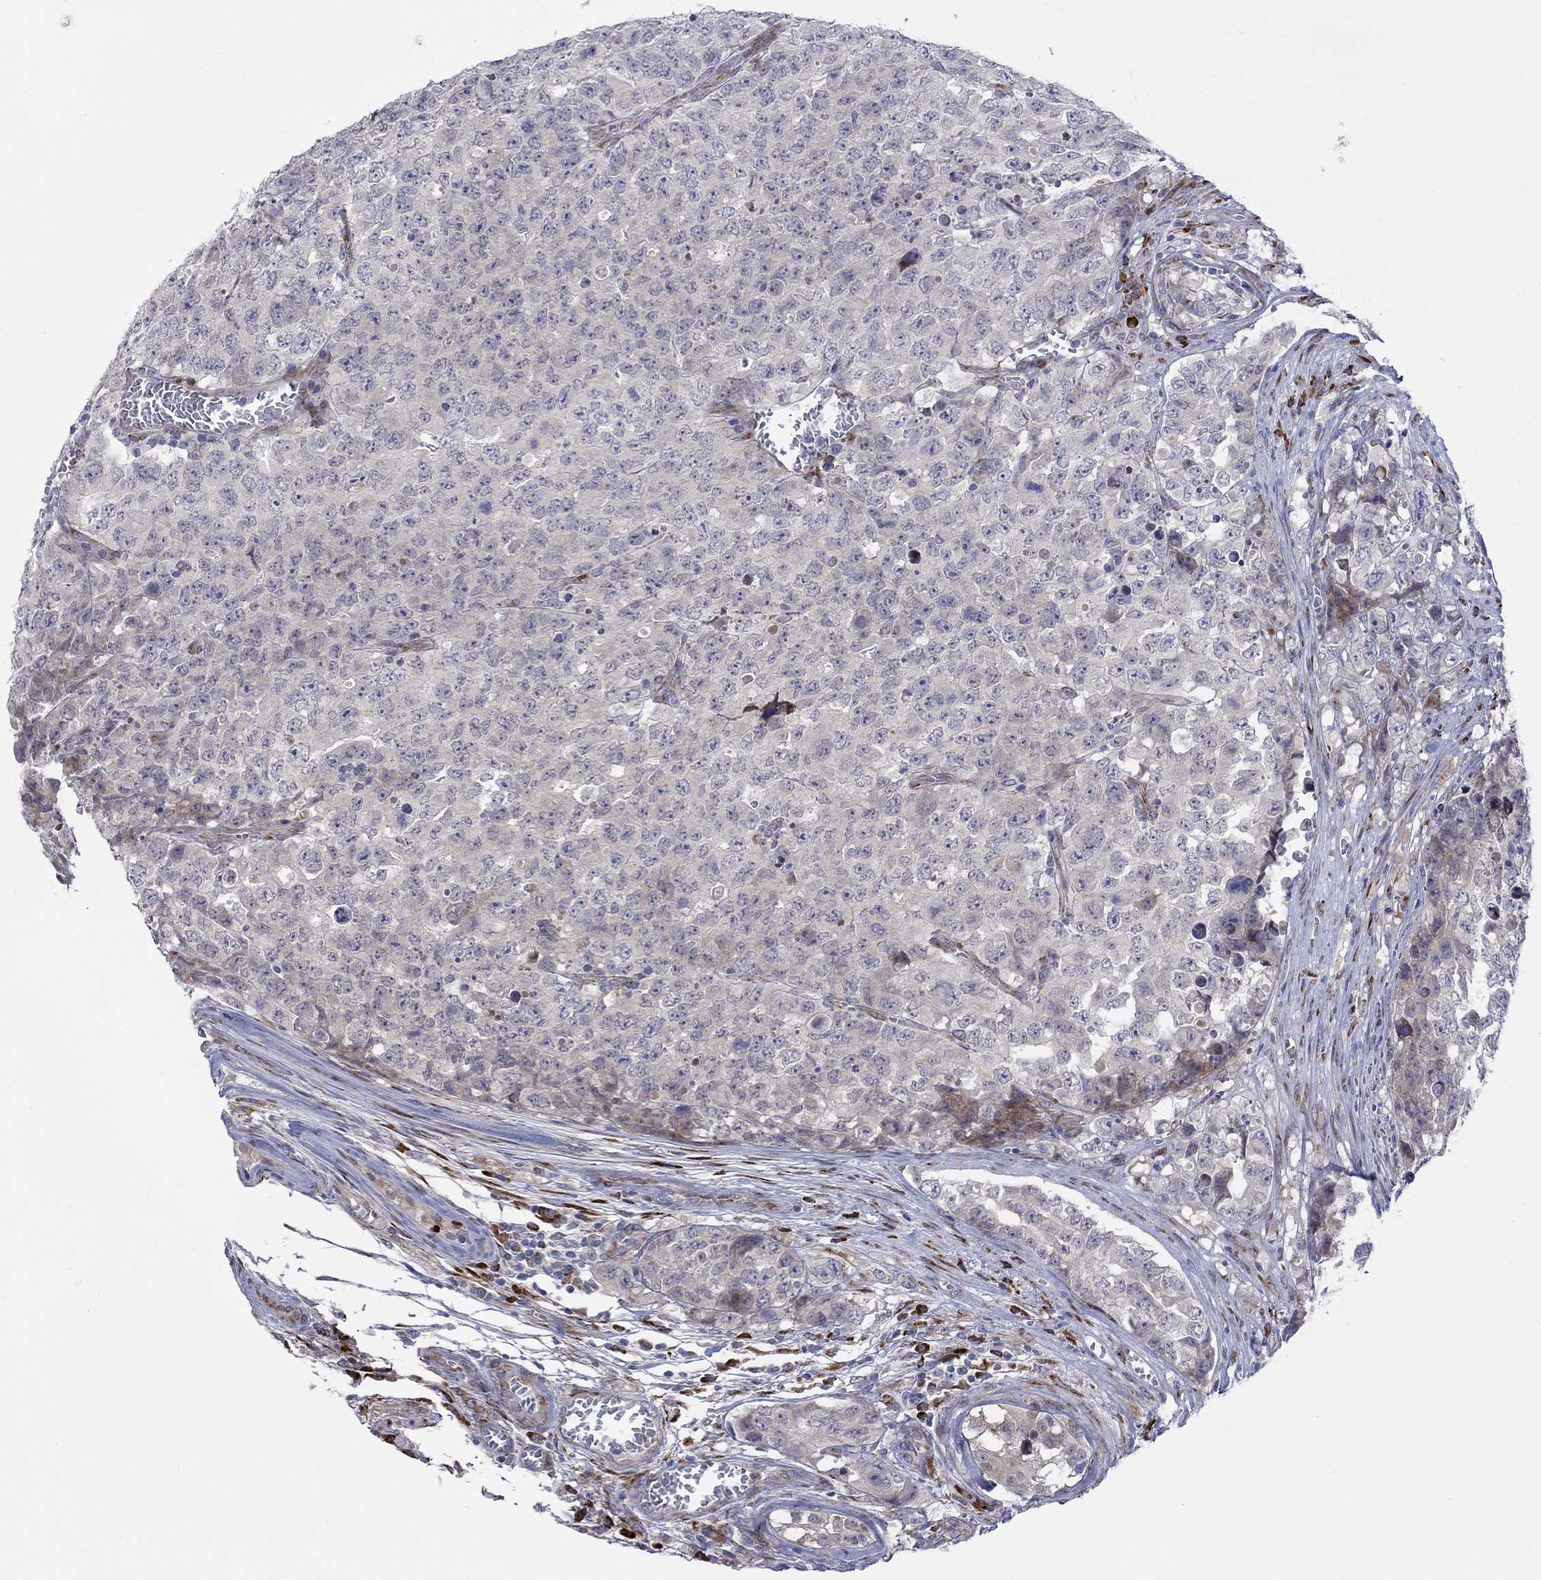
{"staining": {"intensity": "negative", "quantity": "none", "location": "none"}, "tissue": "testis cancer", "cell_type": "Tumor cells", "image_type": "cancer", "snomed": [{"axis": "morphology", "description": "Carcinoma, Embryonal, NOS"}, {"axis": "topography", "description": "Testis"}], "caption": "The photomicrograph shows no staining of tumor cells in embryonal carcinoma (testis).", "gene": "TTC21B", "patient": {"sex": "male", "age": 23}}